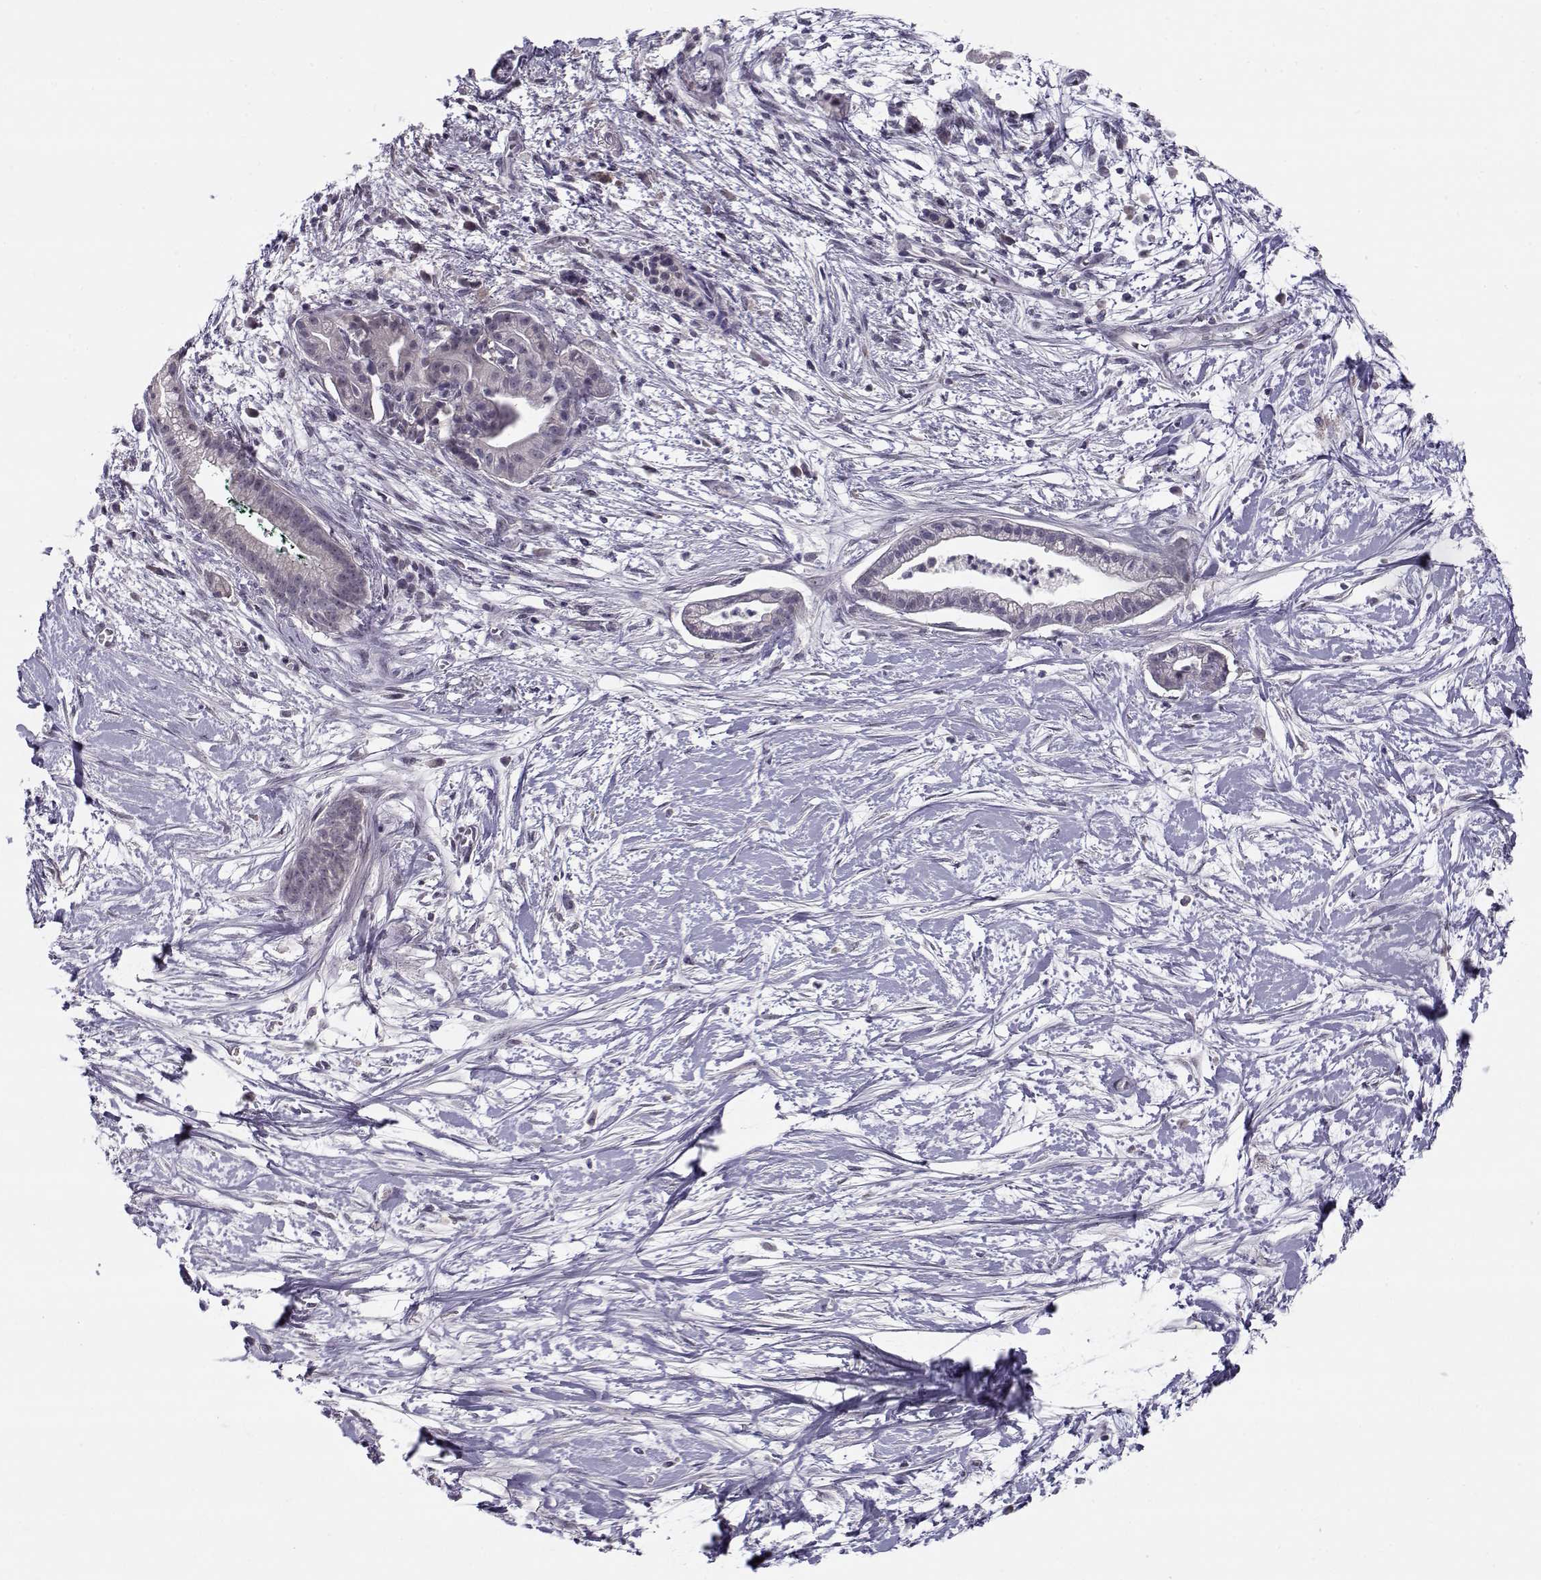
{"staining": {"intensity": "negative", "quantity": "none", "location": "none"}, "tissue": "pancreatic cancer", "cell_type": "Tumor cells", "image_type": "cancer", "snomed": [{"axis": "morphology", "description": "Normal tissue, NOS"}, {"axis": "morphology", "description": "Adenocarcinoma, NOS"}, {"axis": "topography", "description": "Lymph node"}, {"axis": "topography", "description": "Pancreas"}], "caption": "This is a micrograph of immunohistochemistry staining of adenocarcinoma (pancreatic), which shows no expression in tumor cells.", "gene": "C16orf86", "patient": {"sex": "female", "age": 58}}